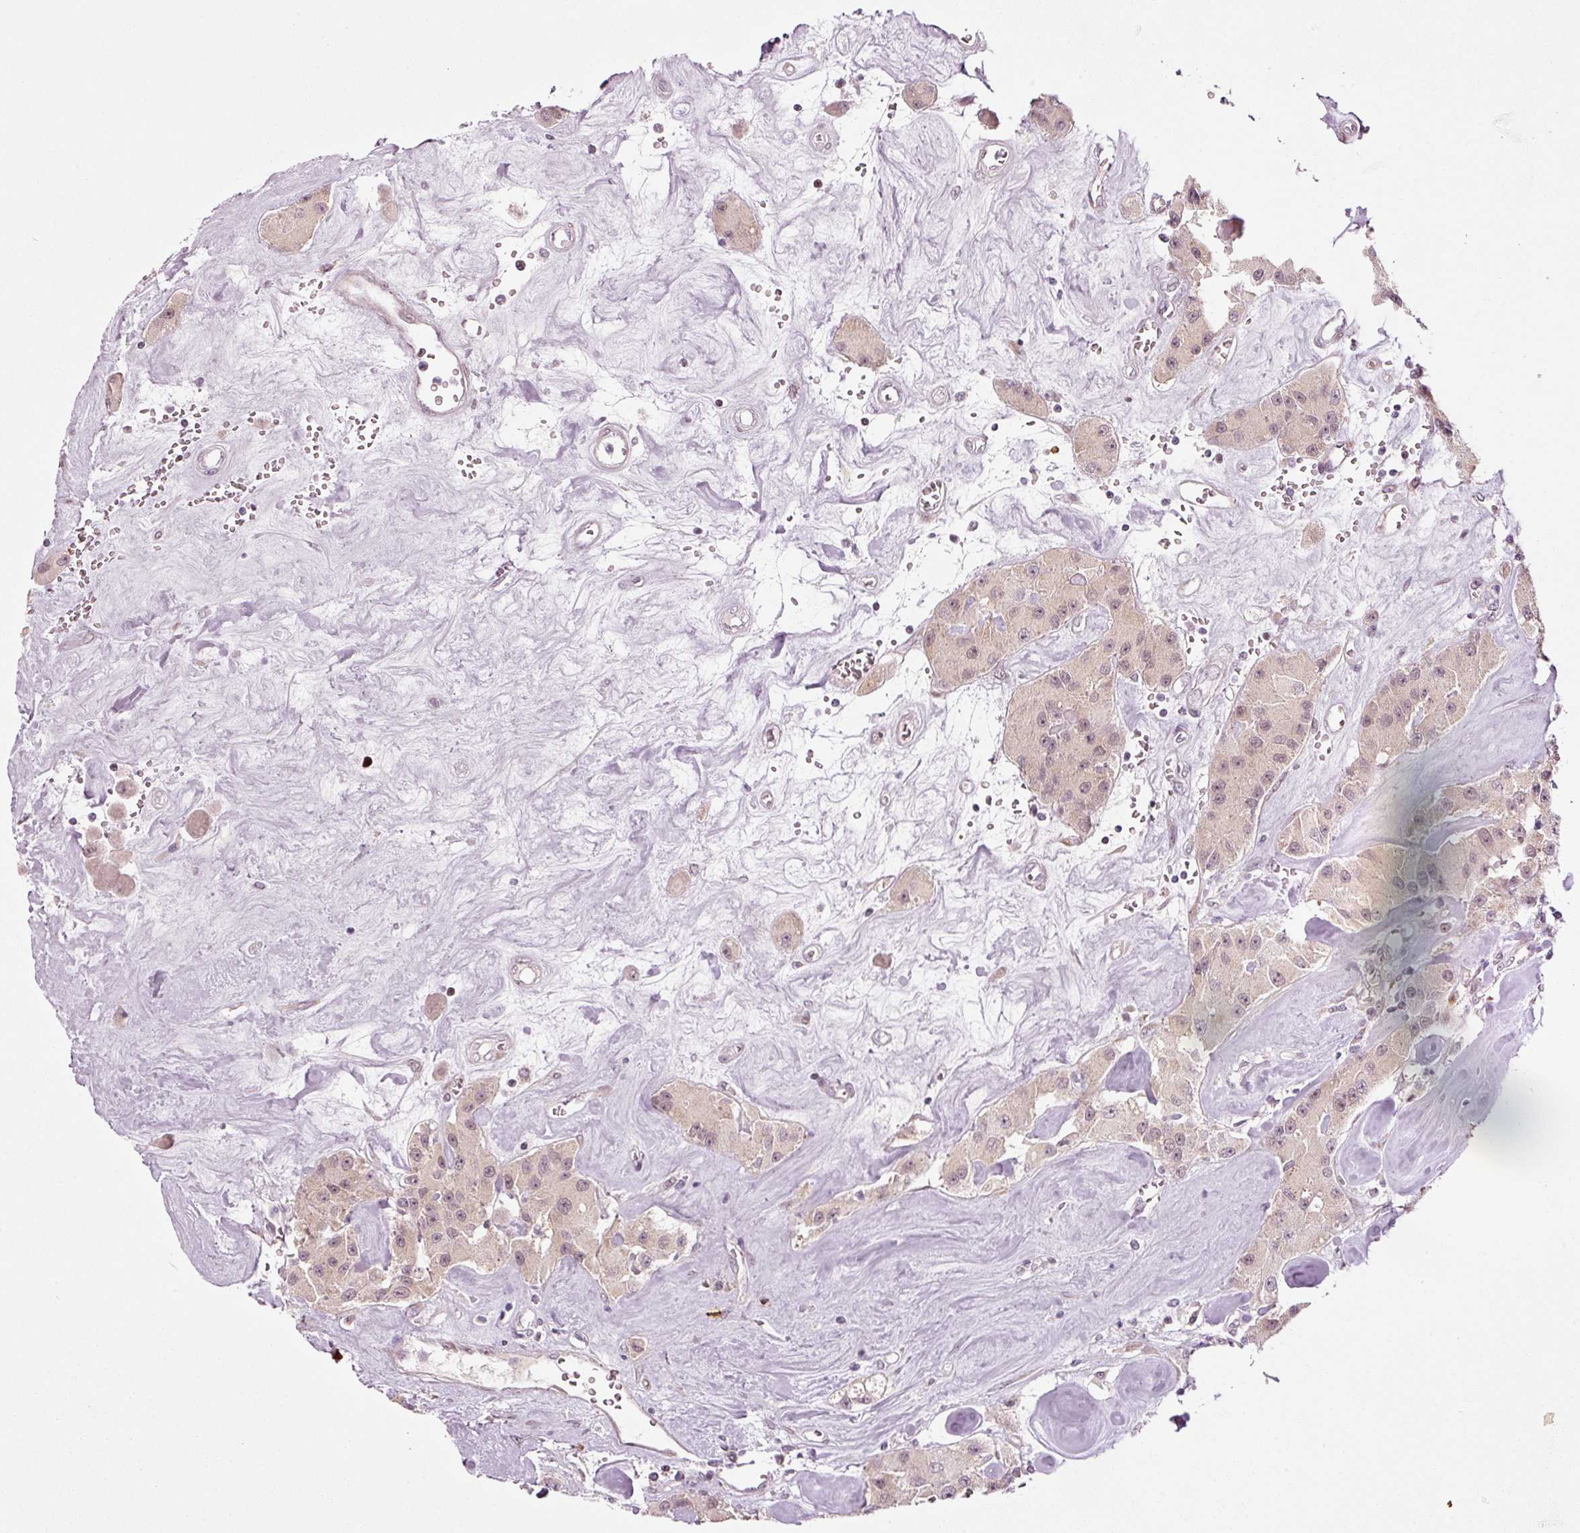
{"staining": {"intensity": "weak", "quantity": "<25%", "location": "nuclear"}, "tissue": "carcinoid", "cell_type": "Tumor cells", "image_type": "cancer", "snomed": [{"axis": "morphology", "description": "Carcinoid, malignant, NOS"}, {"axis": "topography", "description": "Pancreas"}], "caption": "DAB (3,3'-diaminobenzidine) immunohistochemical staining of carcinoid demonstrates no significant staining in tumor cells. (DAB immunohistochemistry visualized using brightfield microscopy, high magnification).", "gene": "ANKRD20A1", "patient": {"sex": "male", "age": 41}}